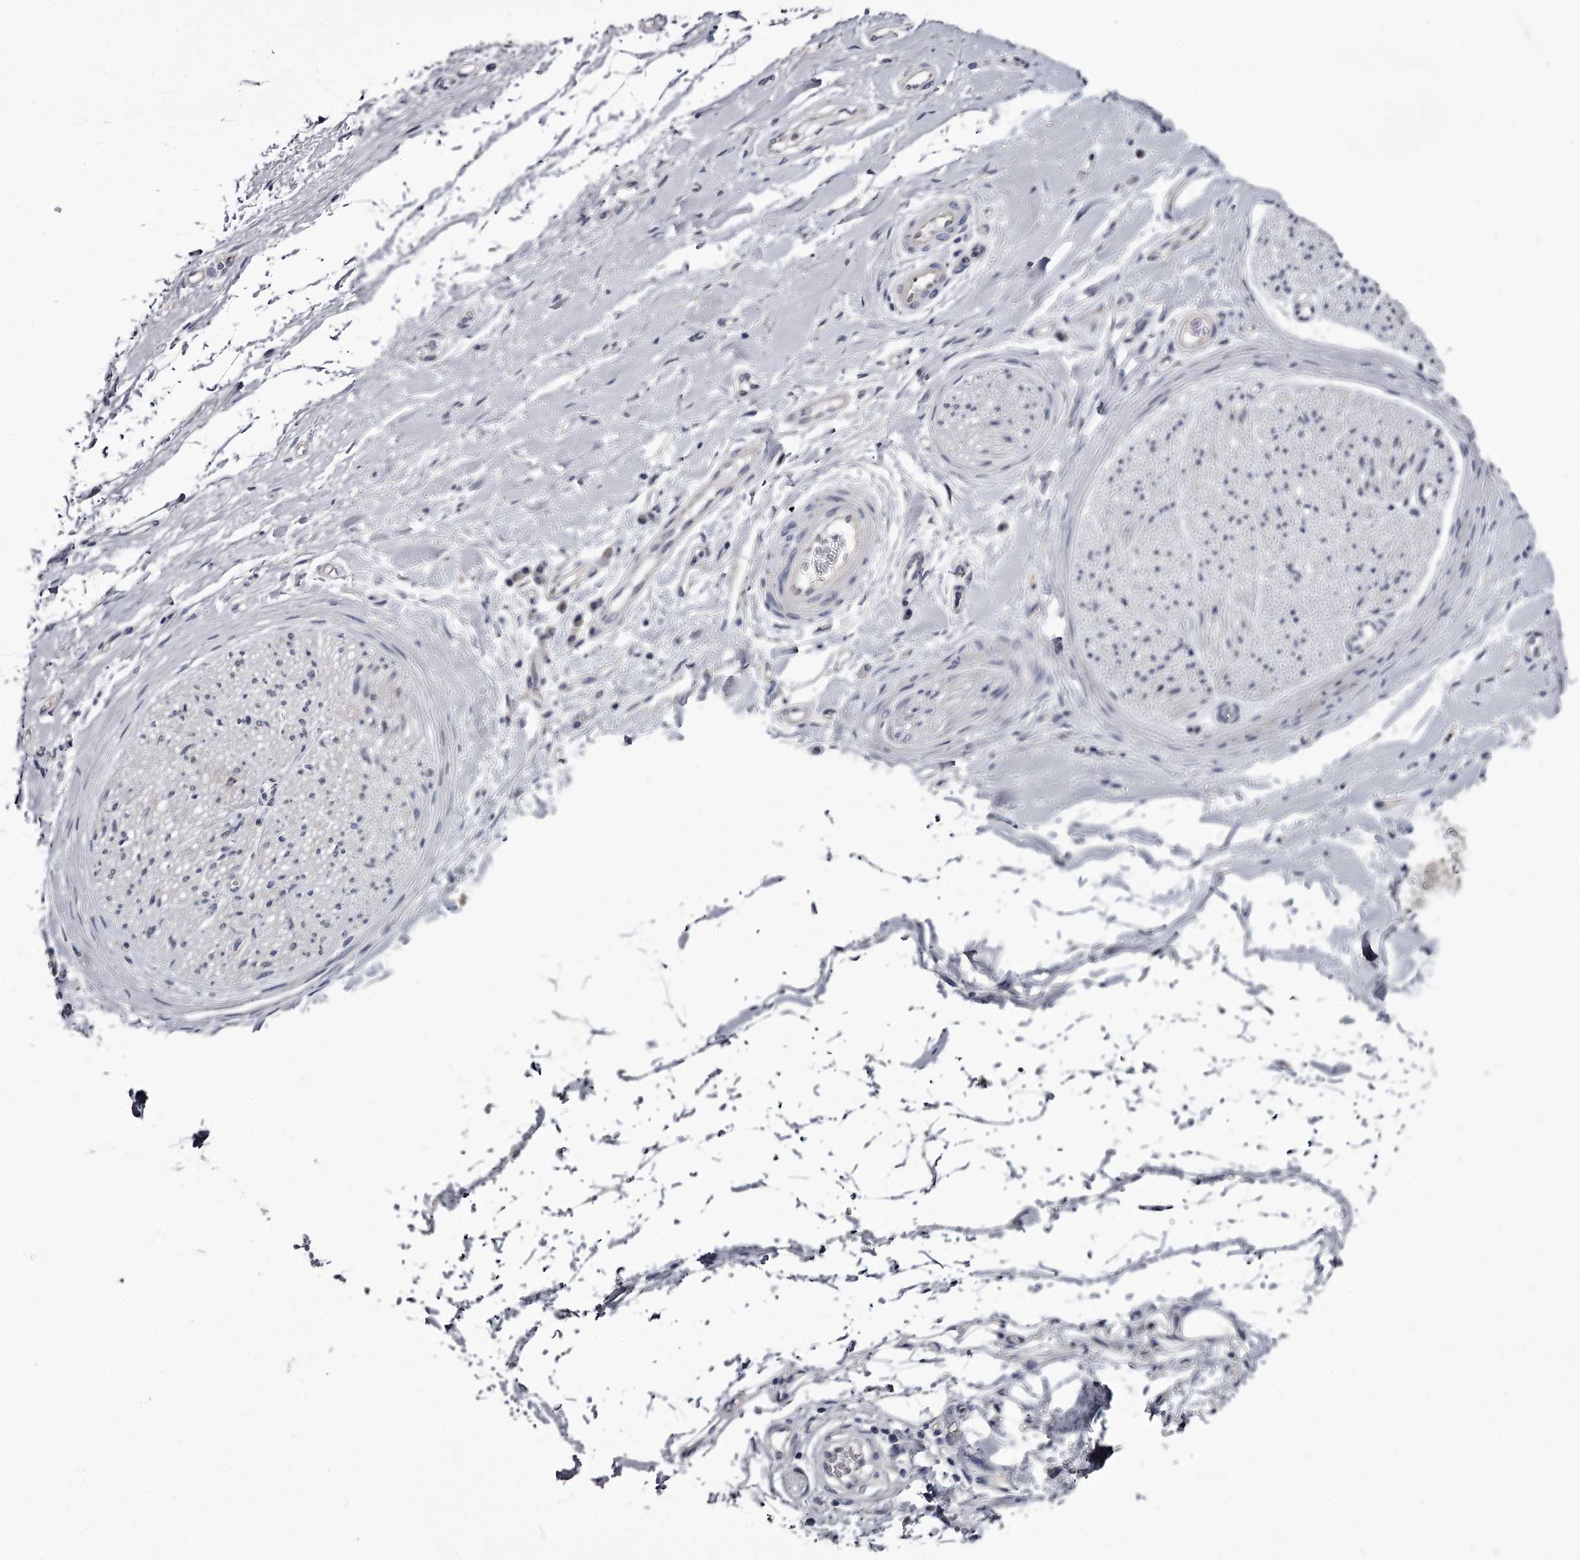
{"staining": {"intensity": "negative", "quantity": "none", "location": "none"}, "tissue": "adipose tissue", "cell_type": "Adipocytes", "image_type": "normal", "snomed": [{"axis": "morphology", "description": "Normal tissue, NOS"}, {"axis": "morphology", "description": "Adenocarcinoma, NOS"}, {"axis": "topography", "description": "Stomach, upper"}, {"axis": "topography", "description": "Peripheral nerve tissue"}], "caption": "High magnification brightfield microscopy of normal adipose tissue stained with DAB (3,3'-diaminobenzidine) (brown) and counterstained with hematoxylin (blue): adipocytes show no significant positivity.", "gene": "GSTO1", "patient": {"sex": "male", "age": 62}}